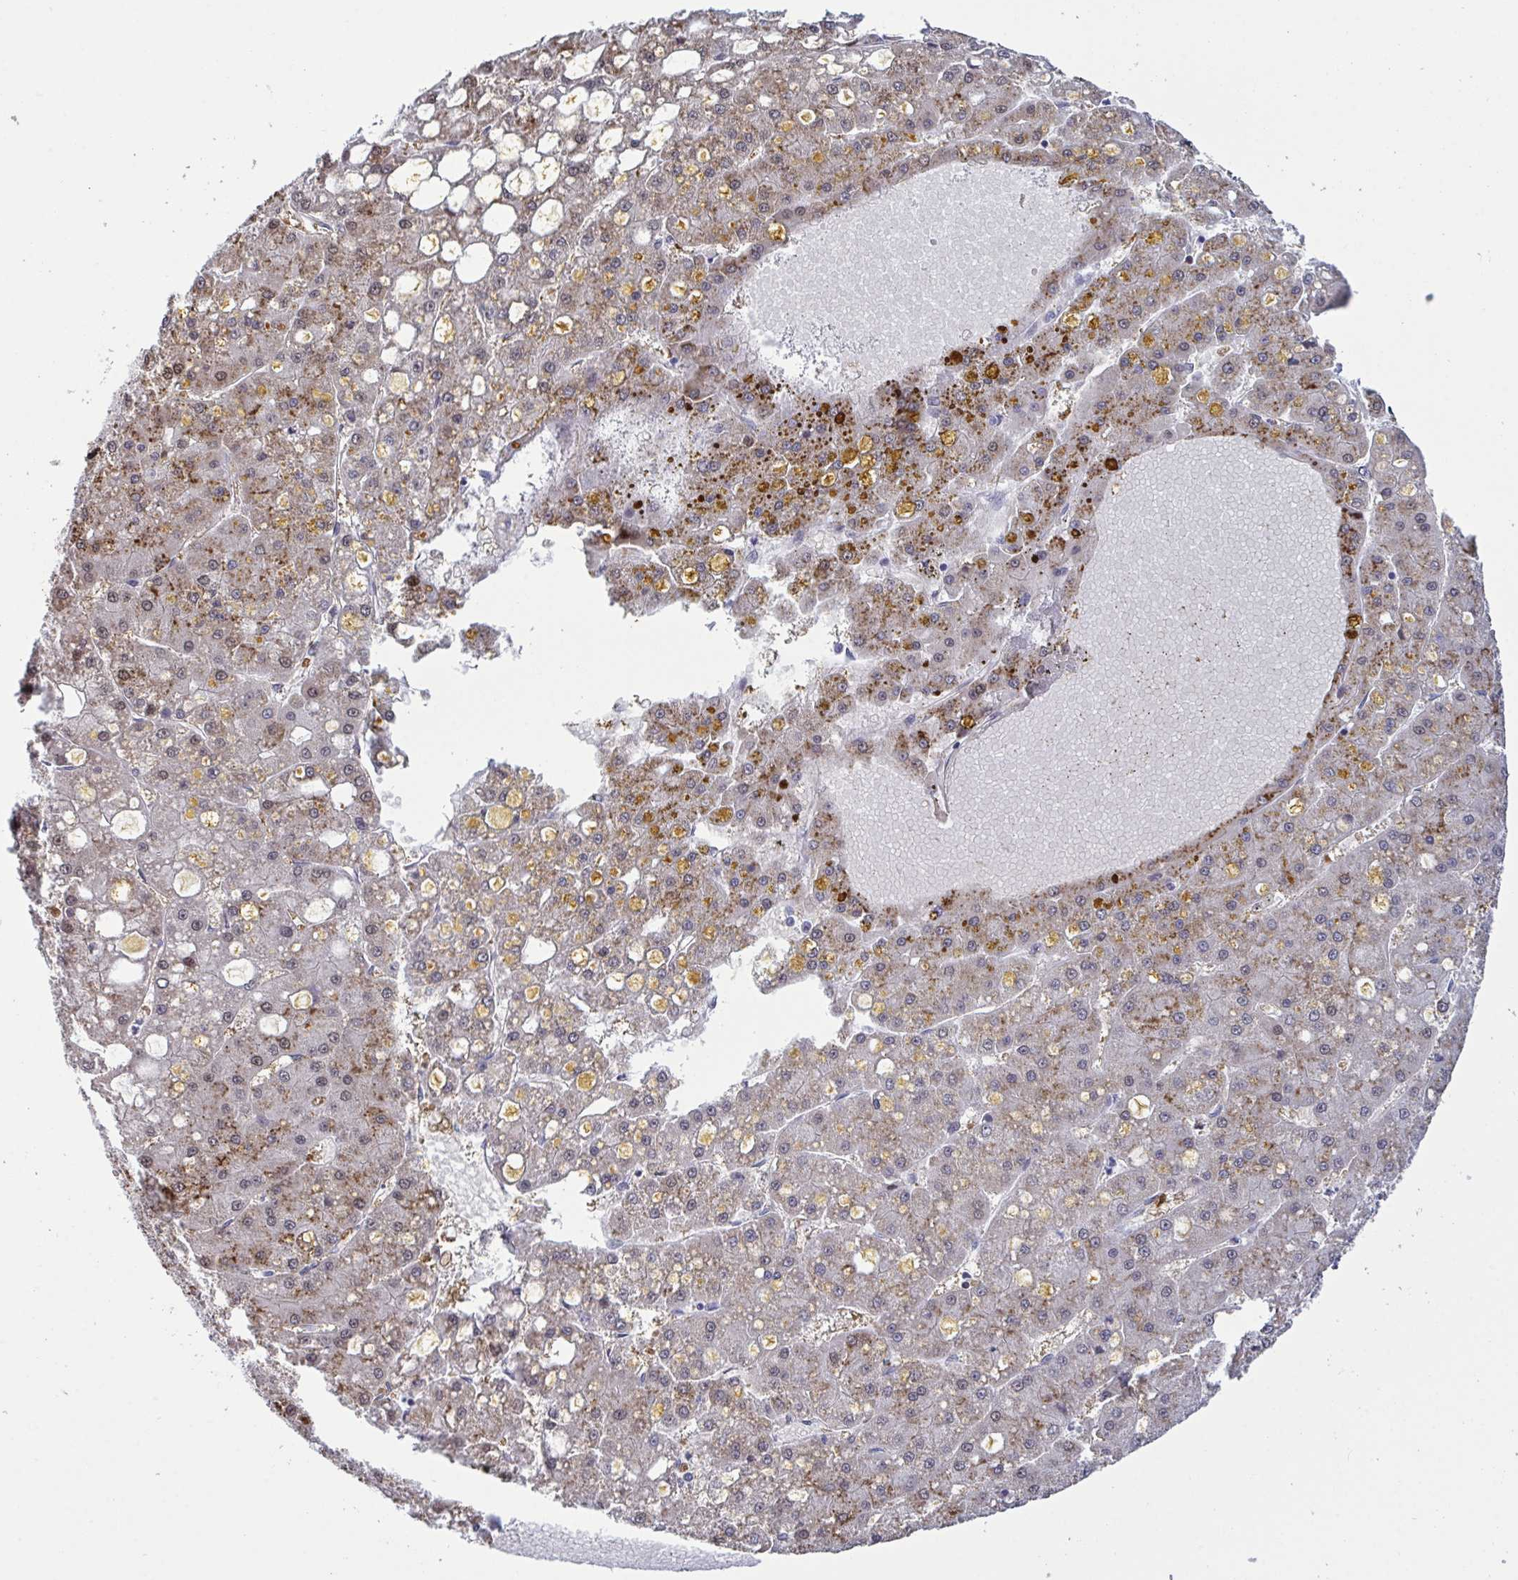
{"staining": {"intensity": "moderate", "quantity": "25%-75%", "location": "cytoplasmic/membranous"}, "tissue": "liver cancer", "cell_type": "Tumor cells", "image_type": "cancer", "snomed": [{"axis": "morphology", "description": "Carcinoma, Hepatocellular, NOS"}, {"axis": "topography", "description": "Liver"}], "caption": "Immunohistochemical staining of human liver cancer exhibits medium levels of moderate cytoplasmic/membranous positivity in about 25%-75% of tumor cells.", "gene": "PELI2", "patient": {"sex": "male", "age": 67}}